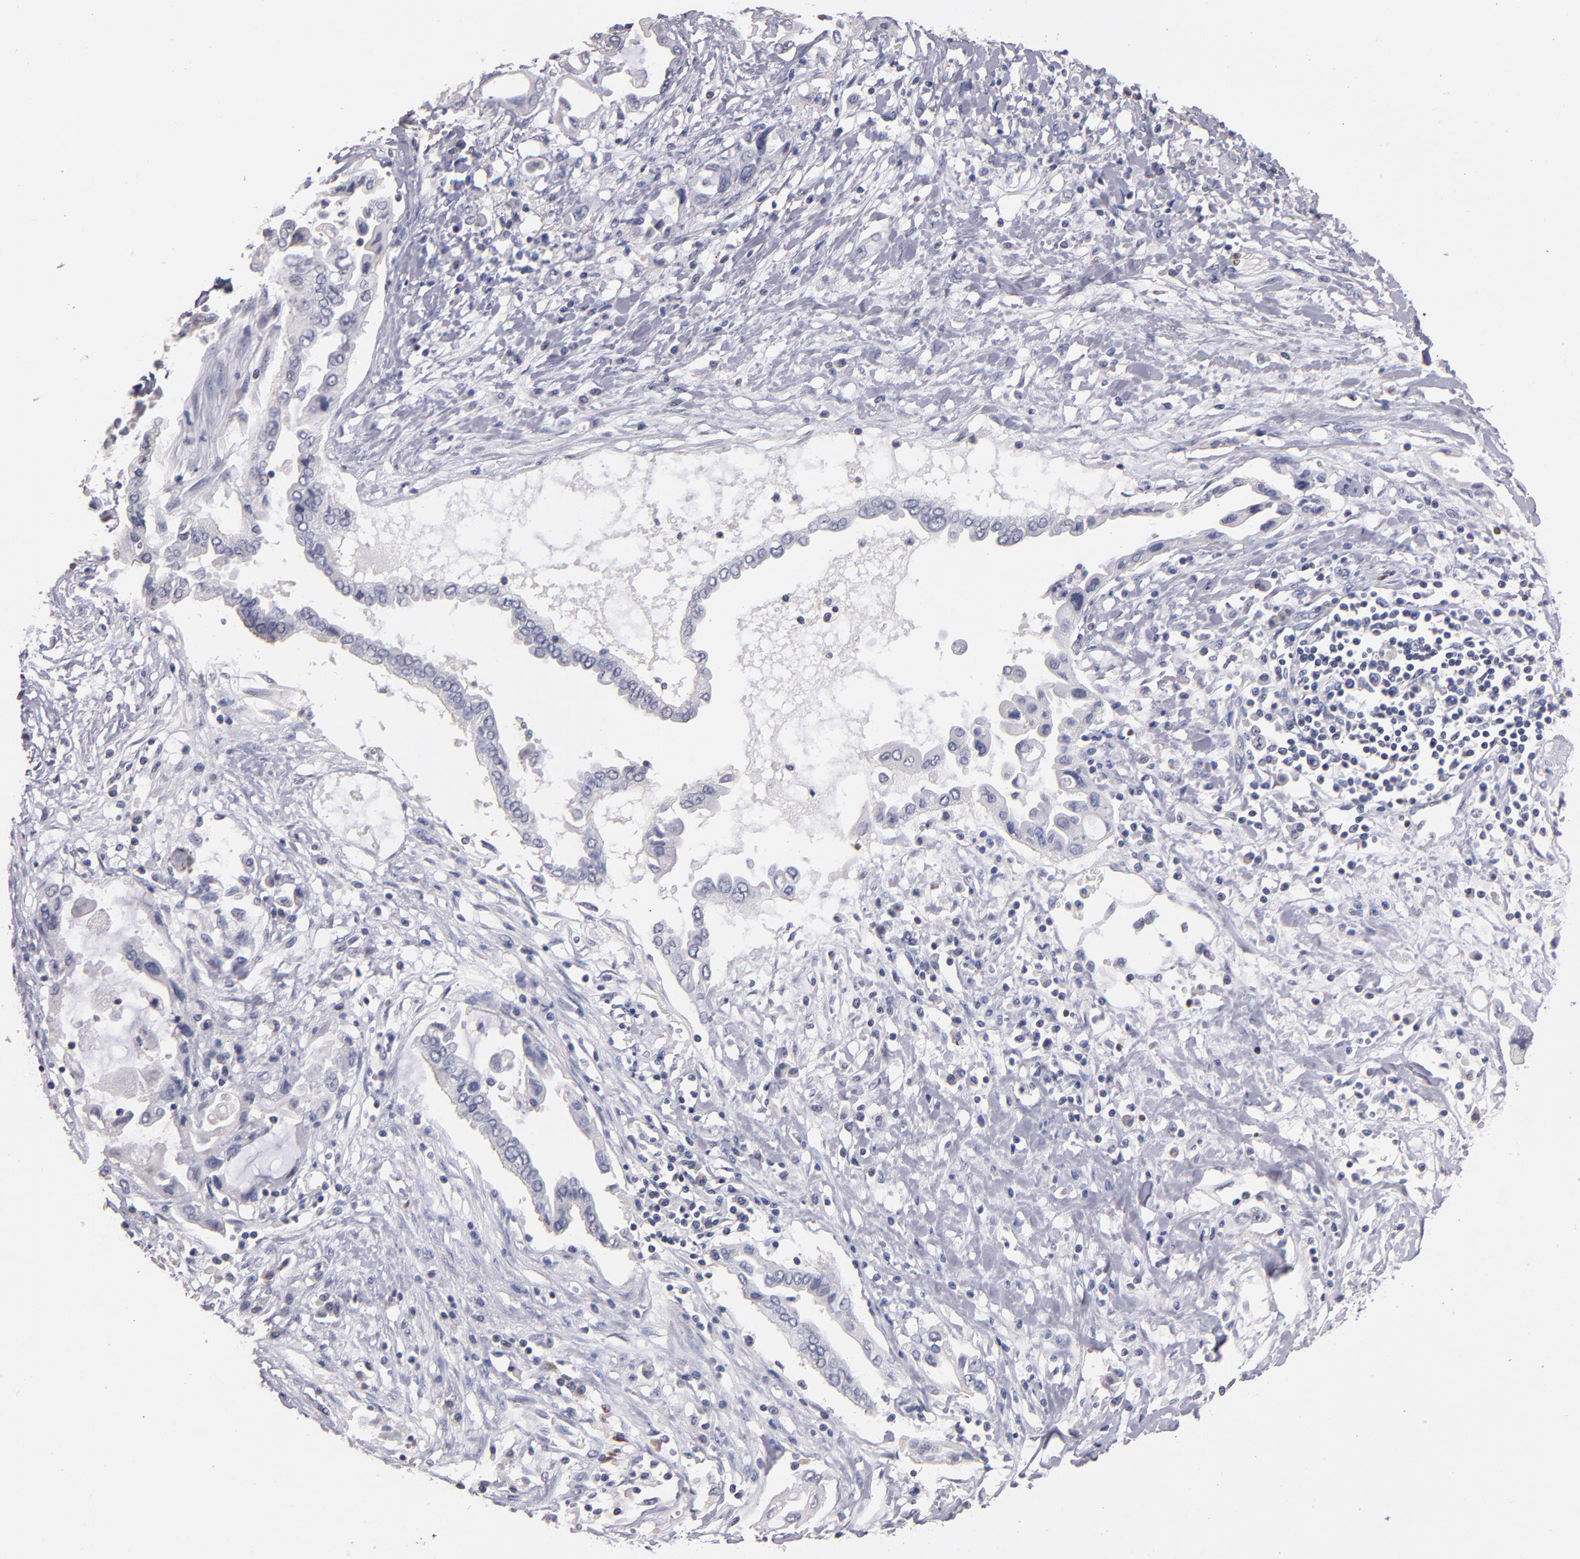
{"staining": {"intensity": "negative", "quantity": "none", "location": "none"}, "tissue": "pancreatic cancer", "cell_type": "Tumor cells", "image_type": "cancer", "snomed": [{"axis": "morphology", "description": "Adenocarcinoma, NOS"}, {"axis": "topography", "description": "Pancreas"}], "caption": "DAB (3,3'-diaminobenzidine) immunohistochemical staining of human adenocarcinoma (pancreatic) exhibits no significant staining in tumor cells.", "gene": "SOX10", "patient": {"sex": "female", "age": 57}}